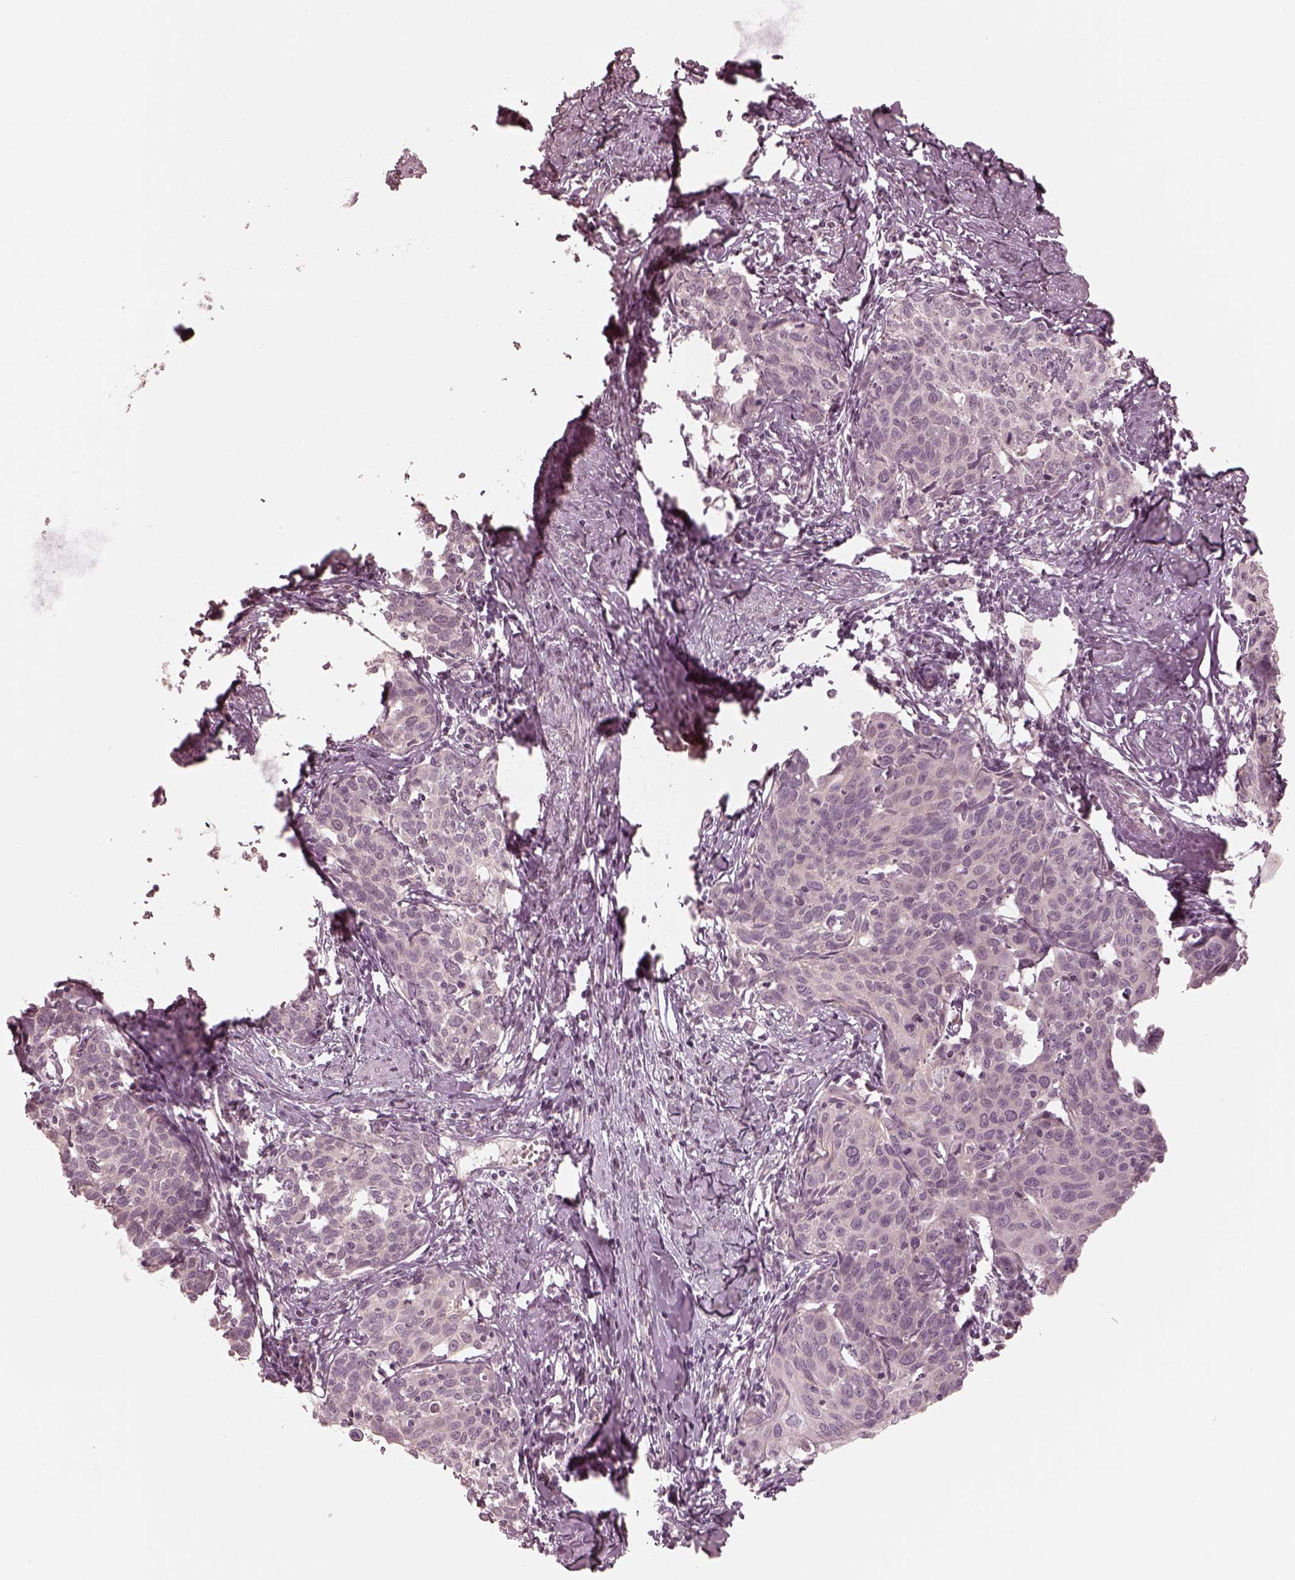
{"staining": {"intensity": "negative", "quantity": "none", "location": "none"}, "tissue": "cervical cancer", "cell_type": "Tumor cells", "image_type": "cancer", "snomed": [{"axis": "morphology", "description": "Squamous cell carcinoma, NOS"}, {"axis": "topography", "description": "Cervix"}], "caption": "IHC photomicrograph of neoplastic tissue: human cervical squamous cell carcinoma stained with DAB (3,3'-diaminobenzidine) displays no significant protein positivity in tumor cells. Brightfield microscopy of immunohistochemistry stained with DAB (3,3'-diaminobenzidine) (brown) and hematoxylin (blue), captured at high magnification.", "gene": "IQCB1", "patient": {"sex": "female", "age": 62}}